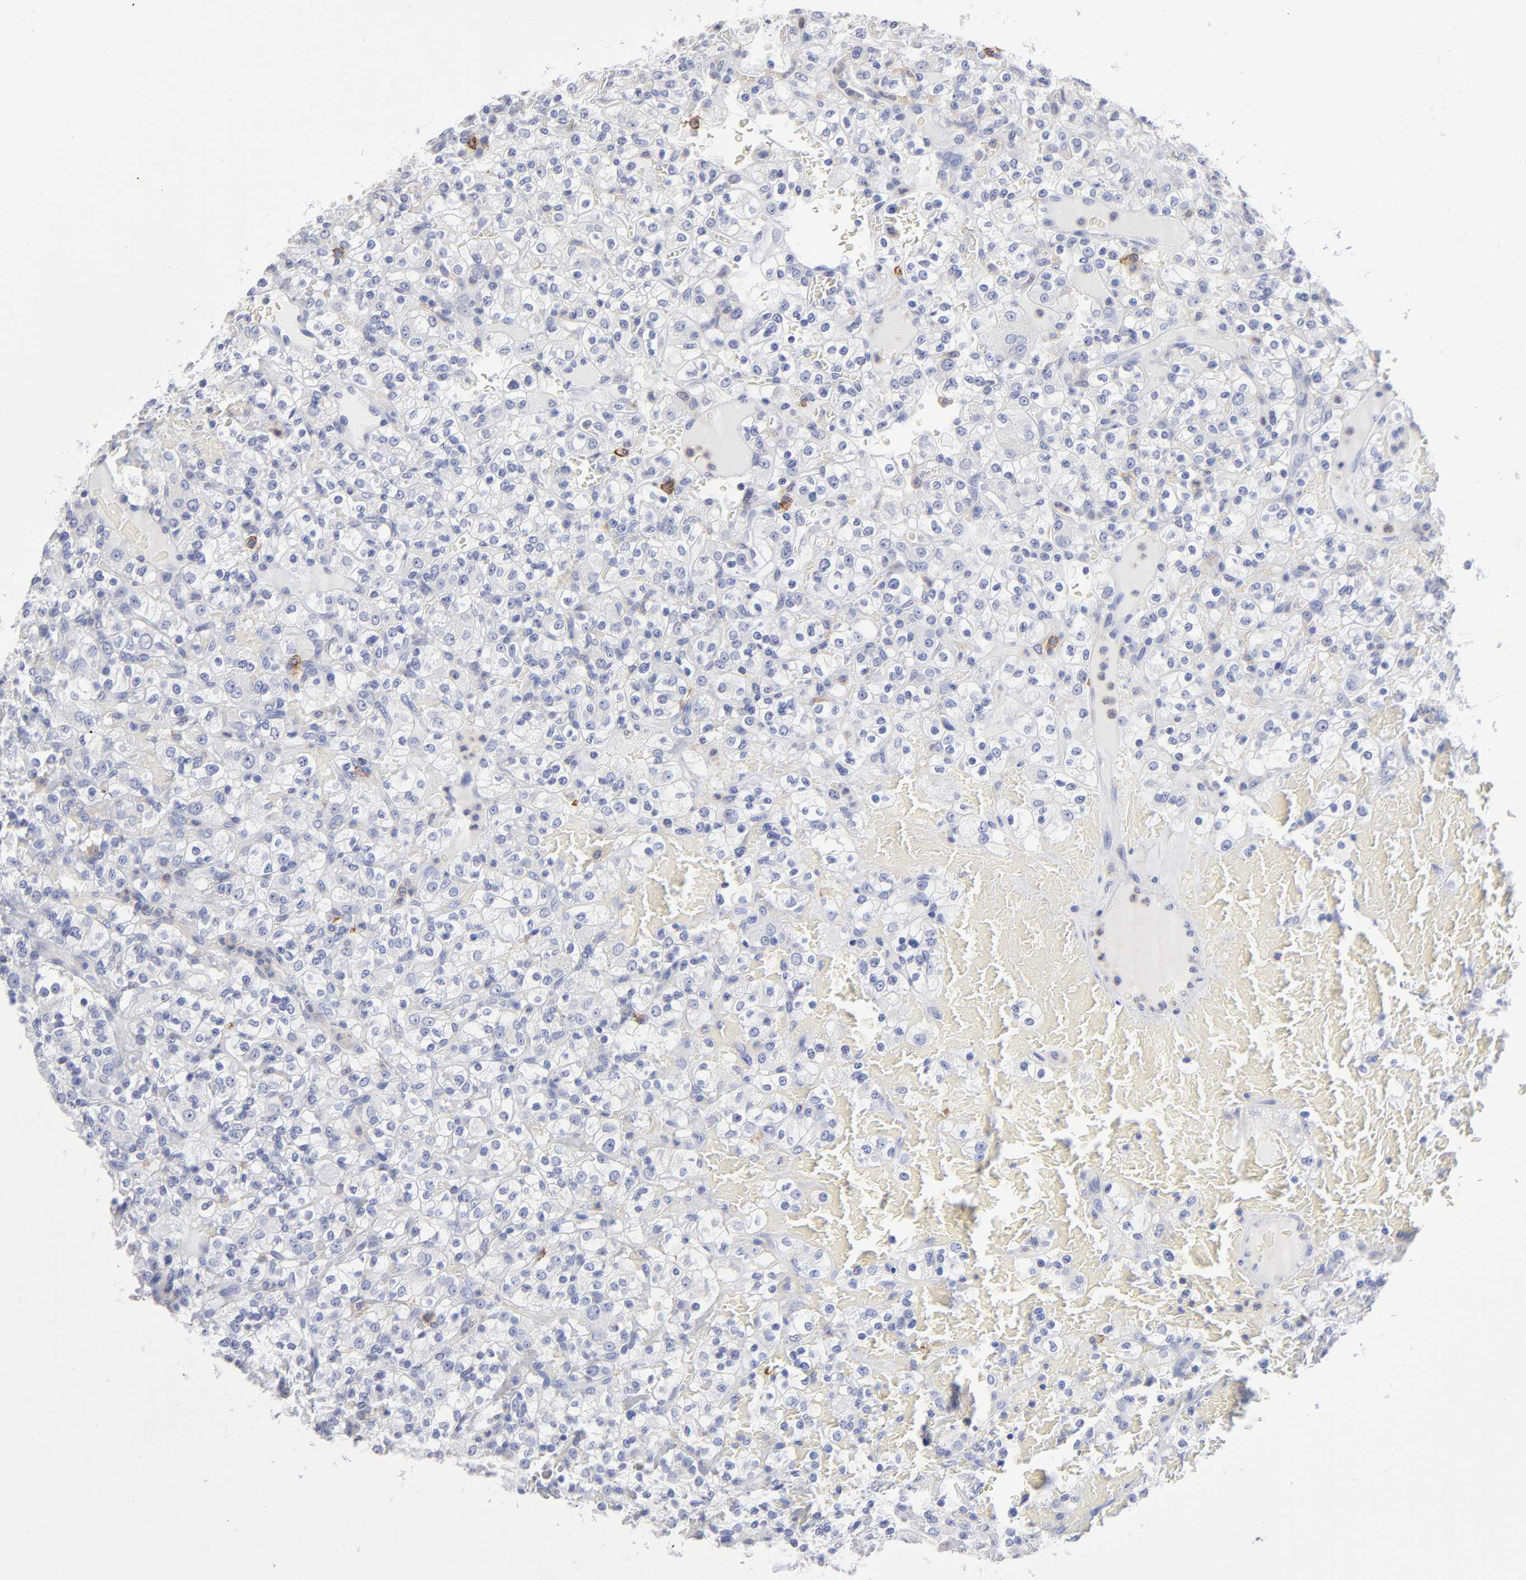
{"staining": {"intensity": "negative", "quantity": "none", "location": "none"}, "tissue": "renal cancer", "cell_type": "Tumor cells", "image_type": "cancer", "snomed": [{"axis": "morphology", "description": "Normal tissue, NOS"}, {"axis": "morphology", "description": "Adenocarcinoma, NOS"}, {"axis": "topography", "description": "Kidney"}], "caption": "Immunohistochemistry photomicrograph of adenocarcinoma (renal) stained for a protein (brown), which reveals no staining in tumor cells. (DAB immunohistochemistry (IHC), high magnification).", "gene": "LAT2", "patient": {"sex": "female", "age": 72}}